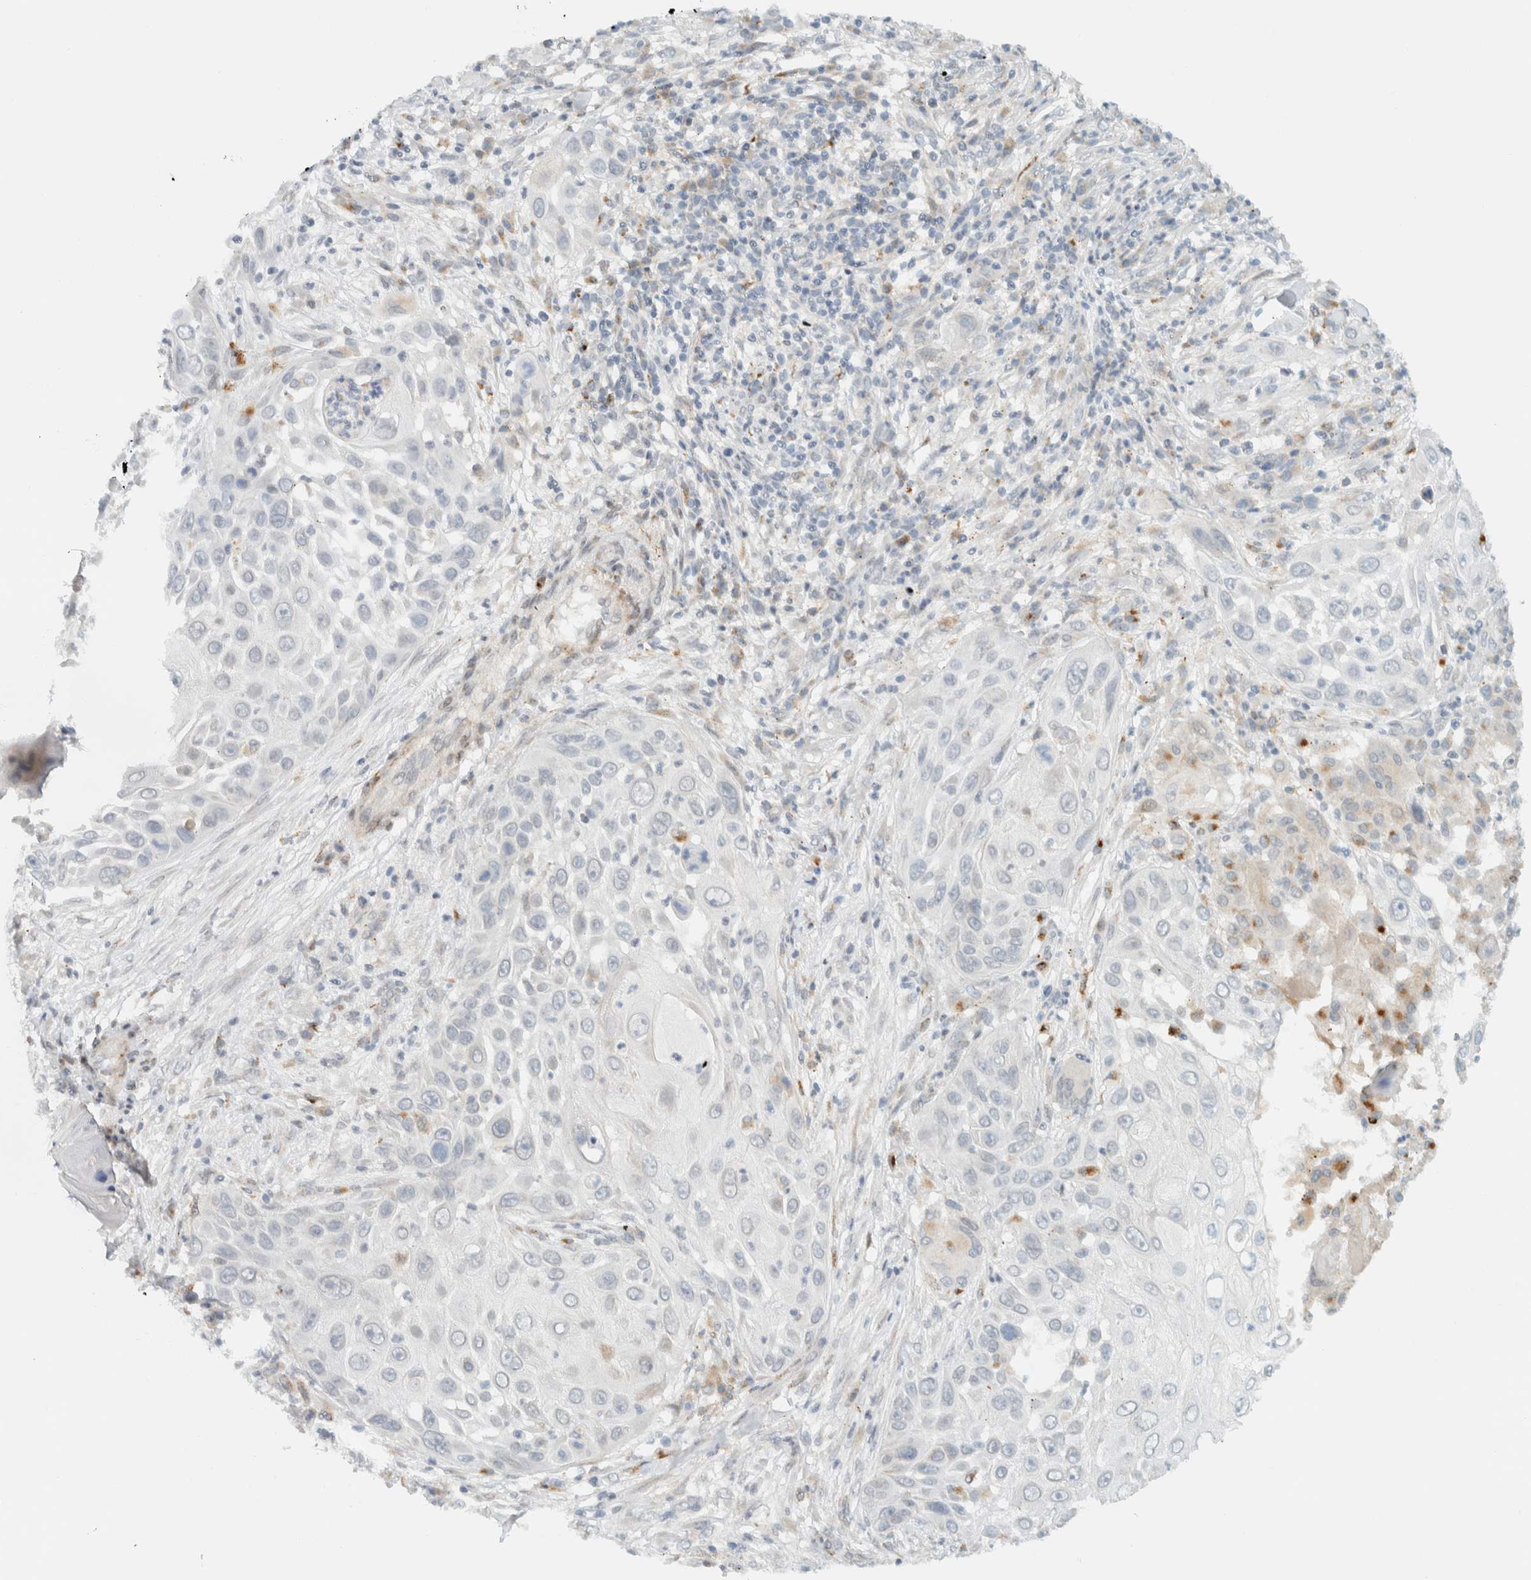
{"staining": {"intensity": "negative", "quantity": "none", "location": "none"}, "tissue": "skin cancer", "cell_type": "Tumor cells", "image_type": "cancer", "snomed": [{"axis": "morphology", "description": "Squamous cell carcinoma, NOS"}, {"axis": "topography", "description": "Skin"}], "caption": "DAB immunohistochemical staining of human skin cancer shows no significant positivity in tumor cells.", "gene": "ITPRID1", "patient": {"sex": "female", "age": 44}}